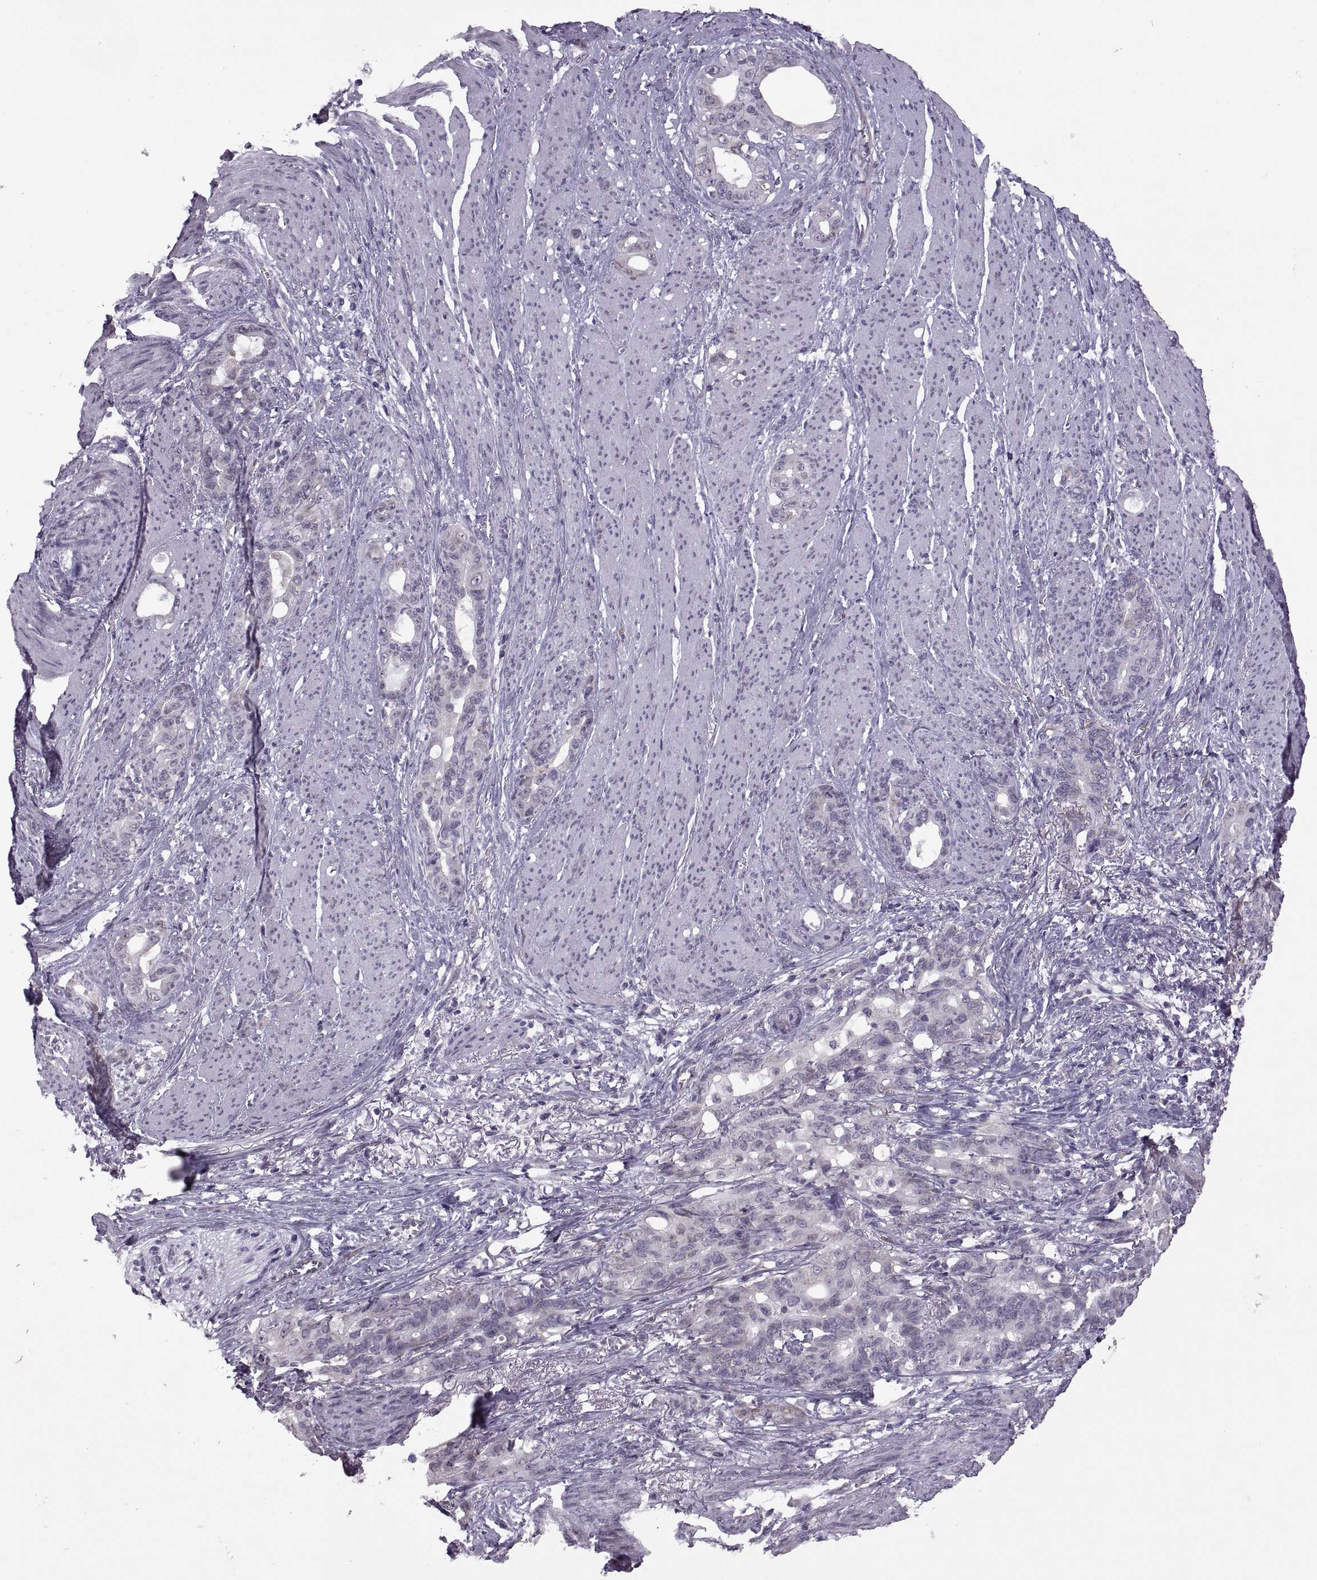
{"staining": {"intensity": "negative", "quantity": "none", "location": "none"}, "tissue": "stomach cancer", "cell_type": "Tumor cells", "image_type": "cancer", "snomed": [{"axis": "morphology", "description": "Normal tissue, NOS"}, {"axis": "morphology", "description": "Adenocarcinoma, NOS"}, {"axis": "topography", "description": "Esophagus"}, {"axis": "topography", "description": "Stomach, upper"}], "caption": "The immunohistochemistry (IHC) image has no significant staining in tumor cells of stomach adenocarcinoma tissue.", "gene": "PABPC1", "patient": {"sex": "male", "age": 62}}